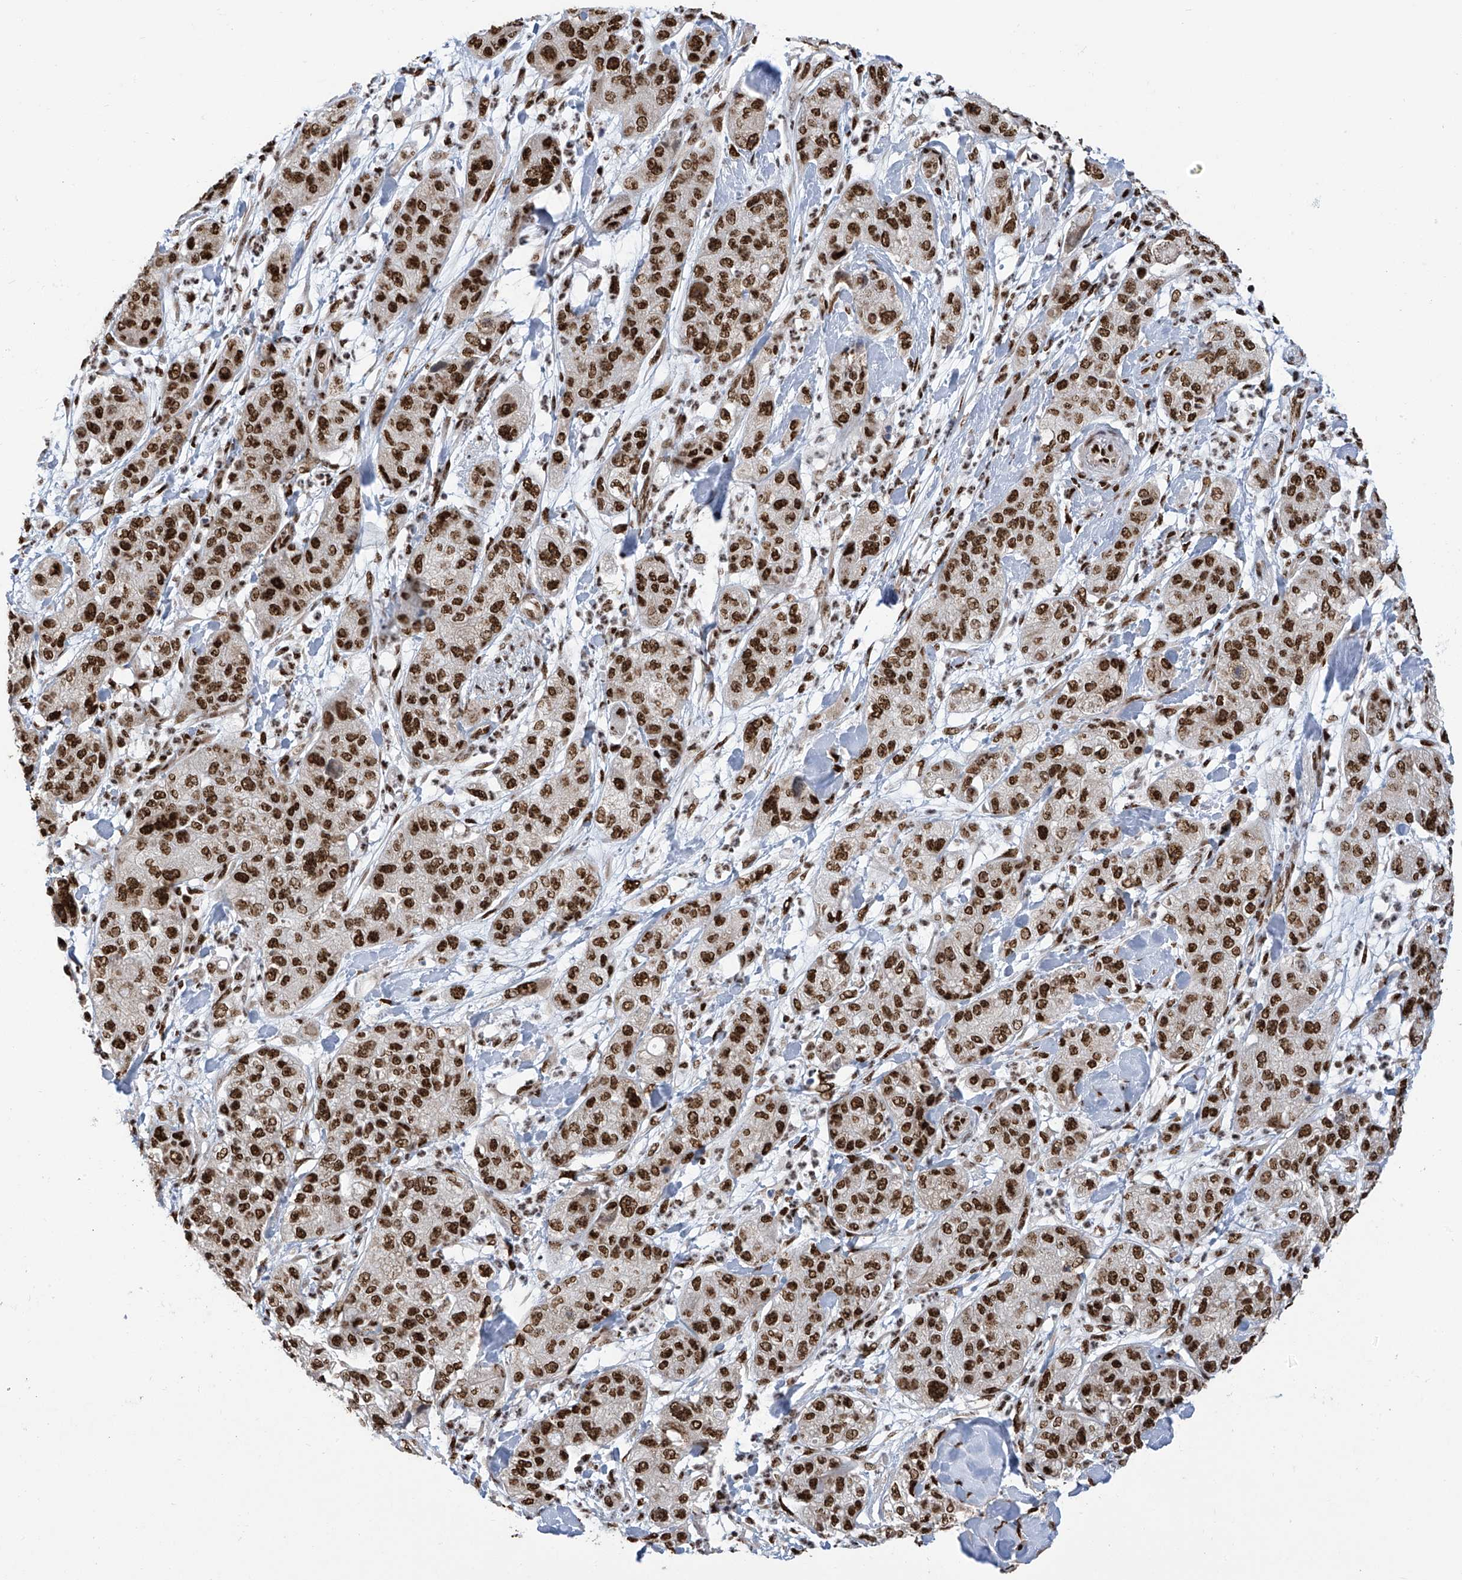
{"staining": {"intensity": "strong", "quantity": ">75%", "location": "nuclear"}, "tissue": "pancreatic cancer", "cell_type": "Tumor cells", "image_type": "cancer", "snomed": [{"axis": "morphology", "description": "Adenocarcinoma, NOS"}, {"axis": "topography", "description": "Pancreas"}], "caption": "Immunohistochemistry (DAB (3,3'-diaminobenzidine)) staining of adenocarcinoma (pancreatic) demonstrates strong nuclear protein expression in about >75% of tumor cells. (brown staining indicates protein expression, while blue staining denotes nuclei).", "gene": "APLF", "patient": {"sex": "female", "age": 78}}